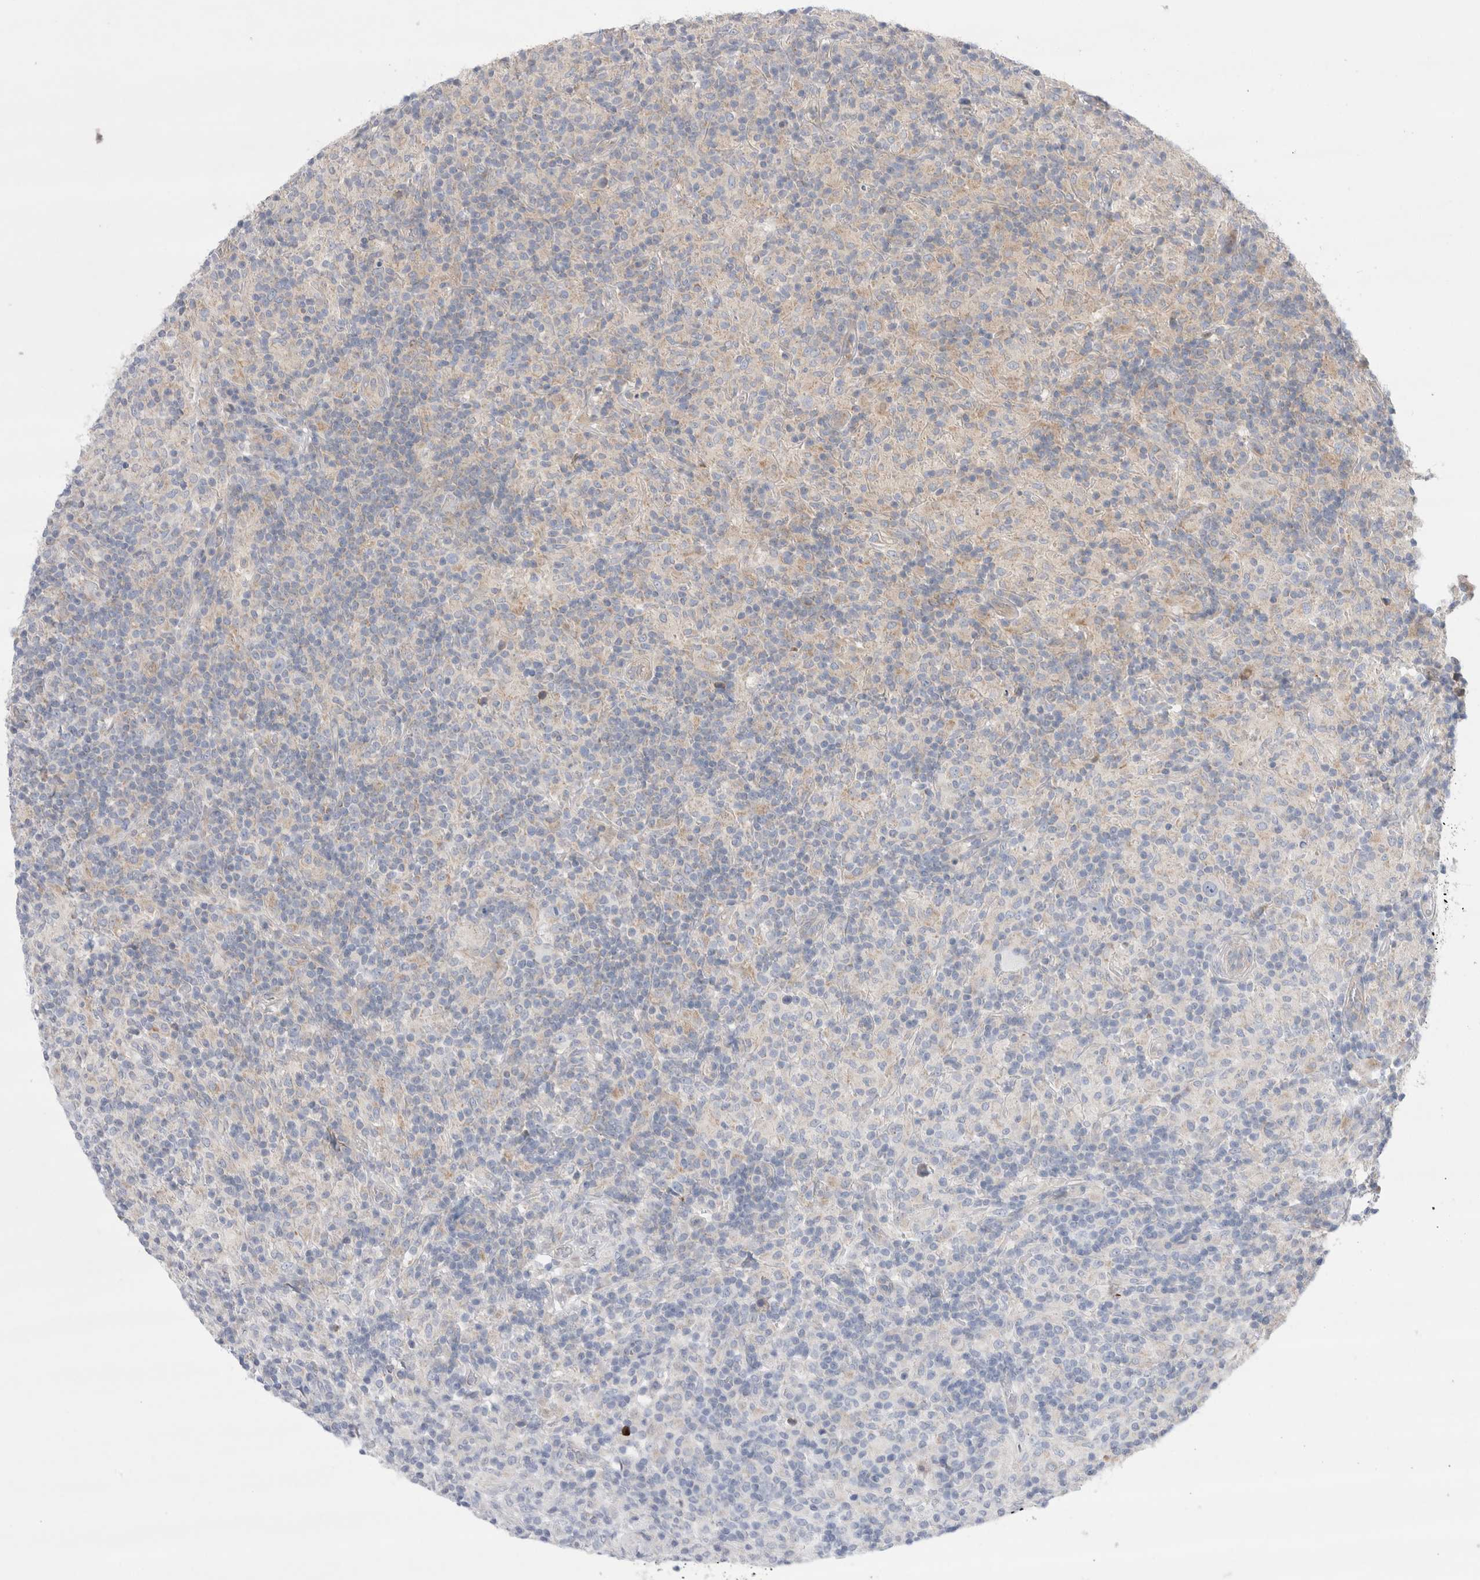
{"staining": {"intensity": "weak", "quantity": "<25%", "location": "cytoplasmic/membranous"}, "tissue": "lymphoma", "cell_type": "Tumor cells", "image_type": "cancer", "snomed": [{"axis": "morphology", "description": "Hodgkin's disease, NOS"}, {"axis": "topography", "description": "Lymph node"}], "caption": "This is a micrograph of immunohistochemistry staining of lymphoma, which shows no staining in tumor cells.", "gene": "TBC1D16", "patient": {"sex": "male", "age": 70}}